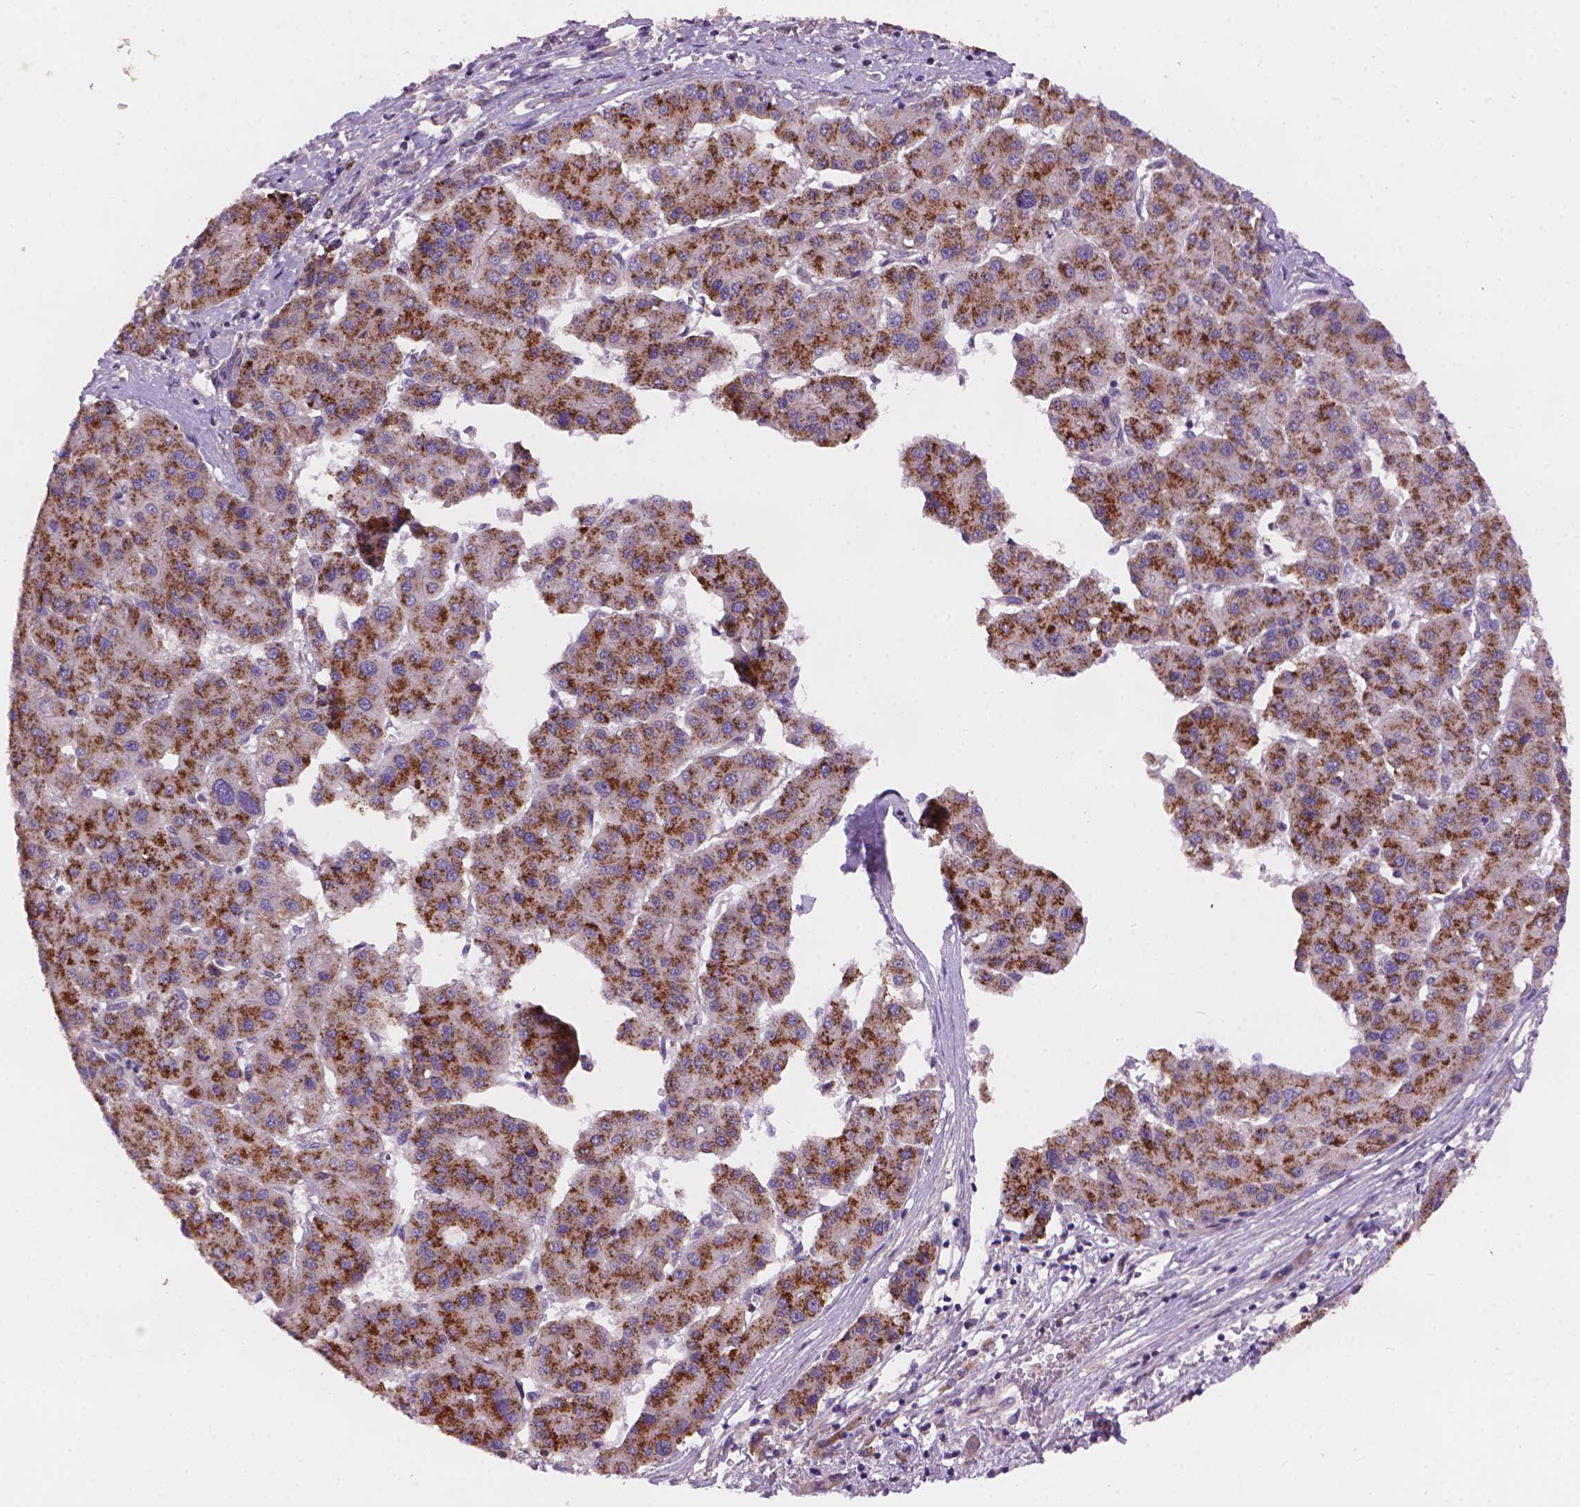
{"staining": {"intensity": "strong", "quantity": ">75%", "location": "cytoplasmic/membranous"}, "tissue": "liver cancer", "cell_type": "Tumor cells", "image_type": "cancer", "snomed": [{"axis": "morphology", "description": "Carcinoma, Hepatocellular, NOS"}, {"axis": "topography", "description": "Liver"}], "caption": "This image shows immunohistochemistry (IHC) staining of liver cancer (hepatocellular carcinoma), with high strong cytoplasmic/membranous expression in about >75% of tumor cells.", "gene": "AMMECR1", "patient": {"sex": "male", "age": 73}}